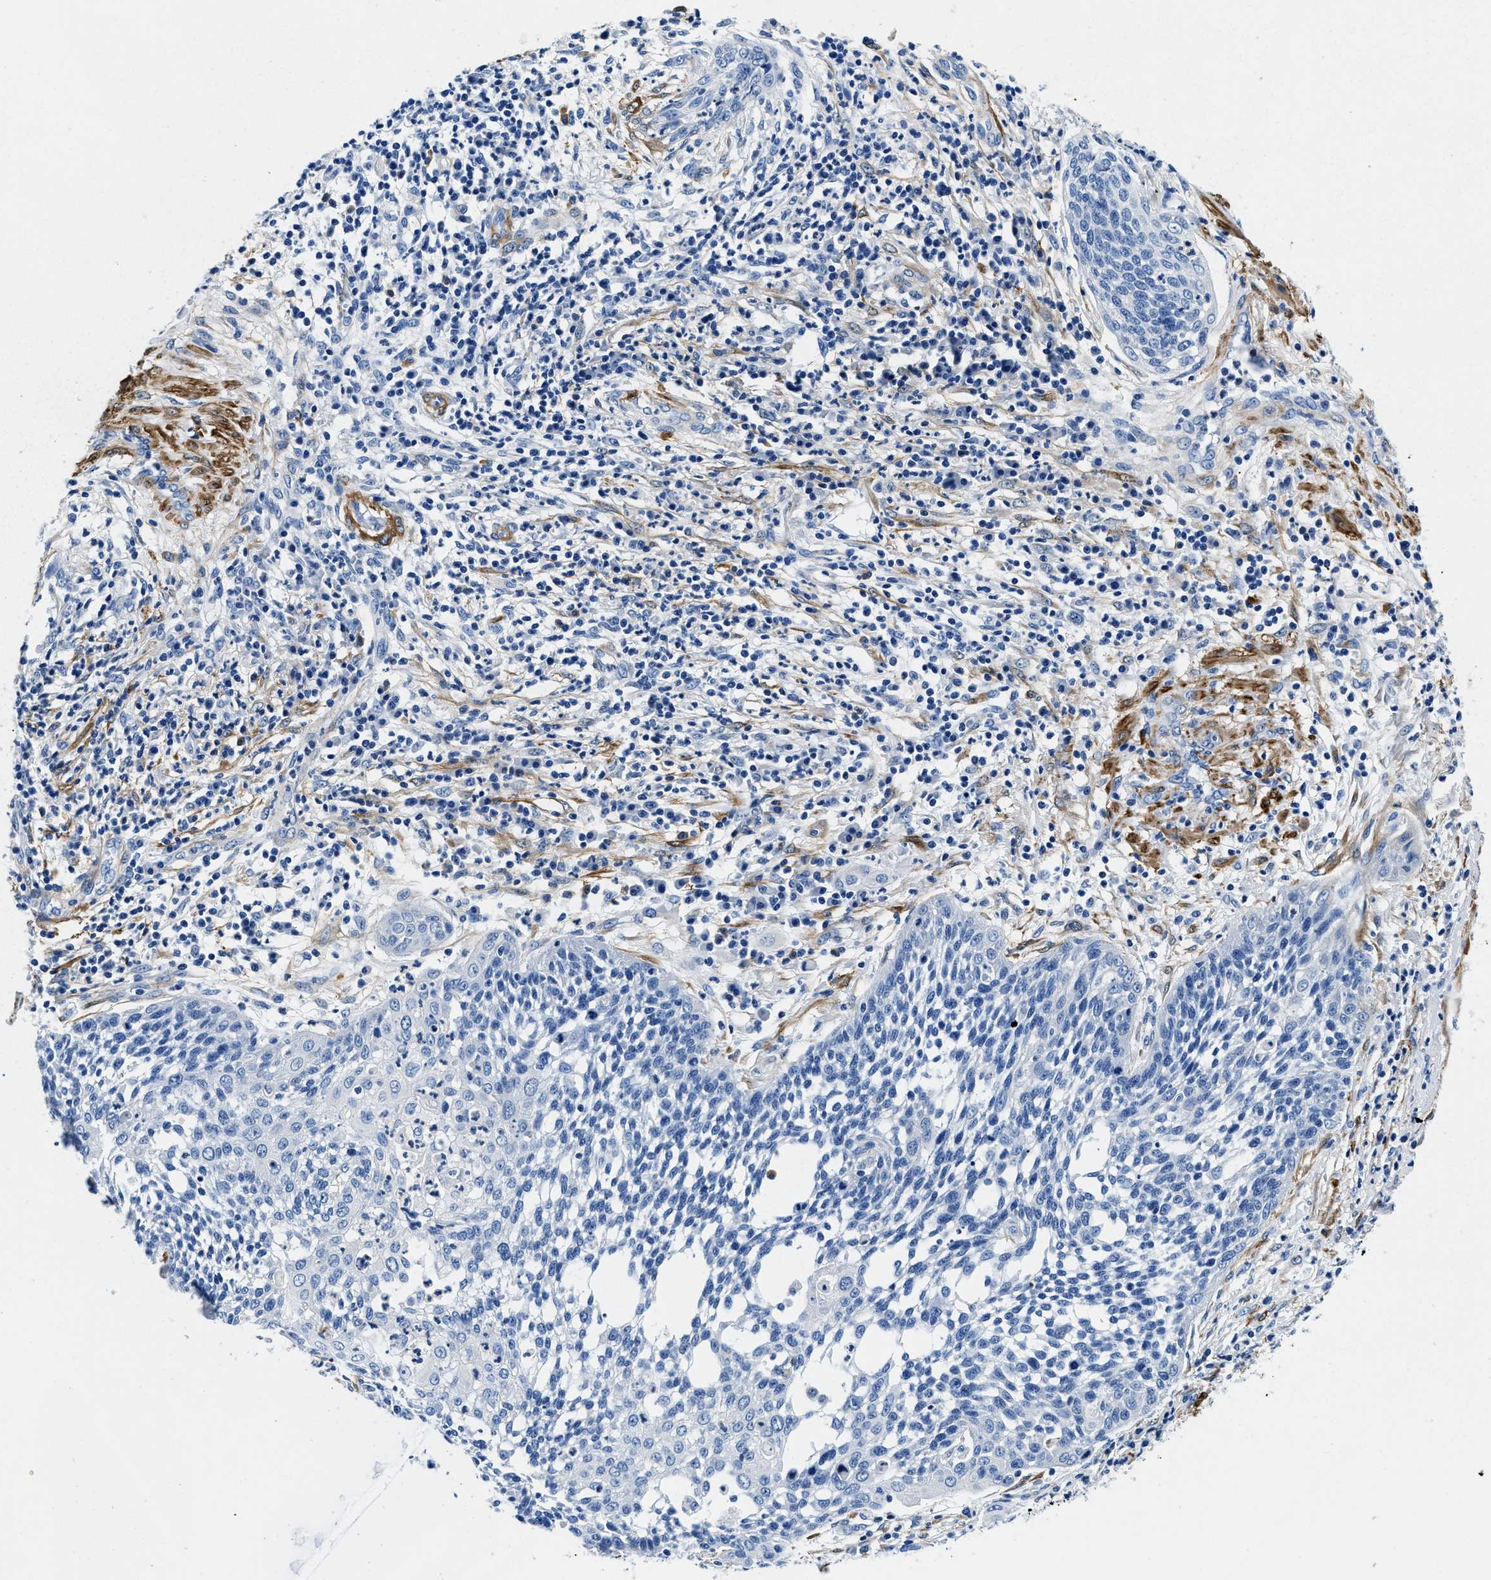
{"staining": {"intensity": "negative", "quantity": "none", "location": "none"}, "tissue": "cervical cancer", "cell_type": "Tumor cells", "image_type": "cancer", "snomed": [{"axis": "morphology", "description": "Squamous cell carcinoma, NOS"}, {"axis": "topography", "description": "Cervix"}], "caption": "Human cervical squamous cell carcinoma stained for a protein using IHC demonstrates no expression in tumor cells.", "gene": "TEX261", "patient": {"sex": "female", "age": 34}}